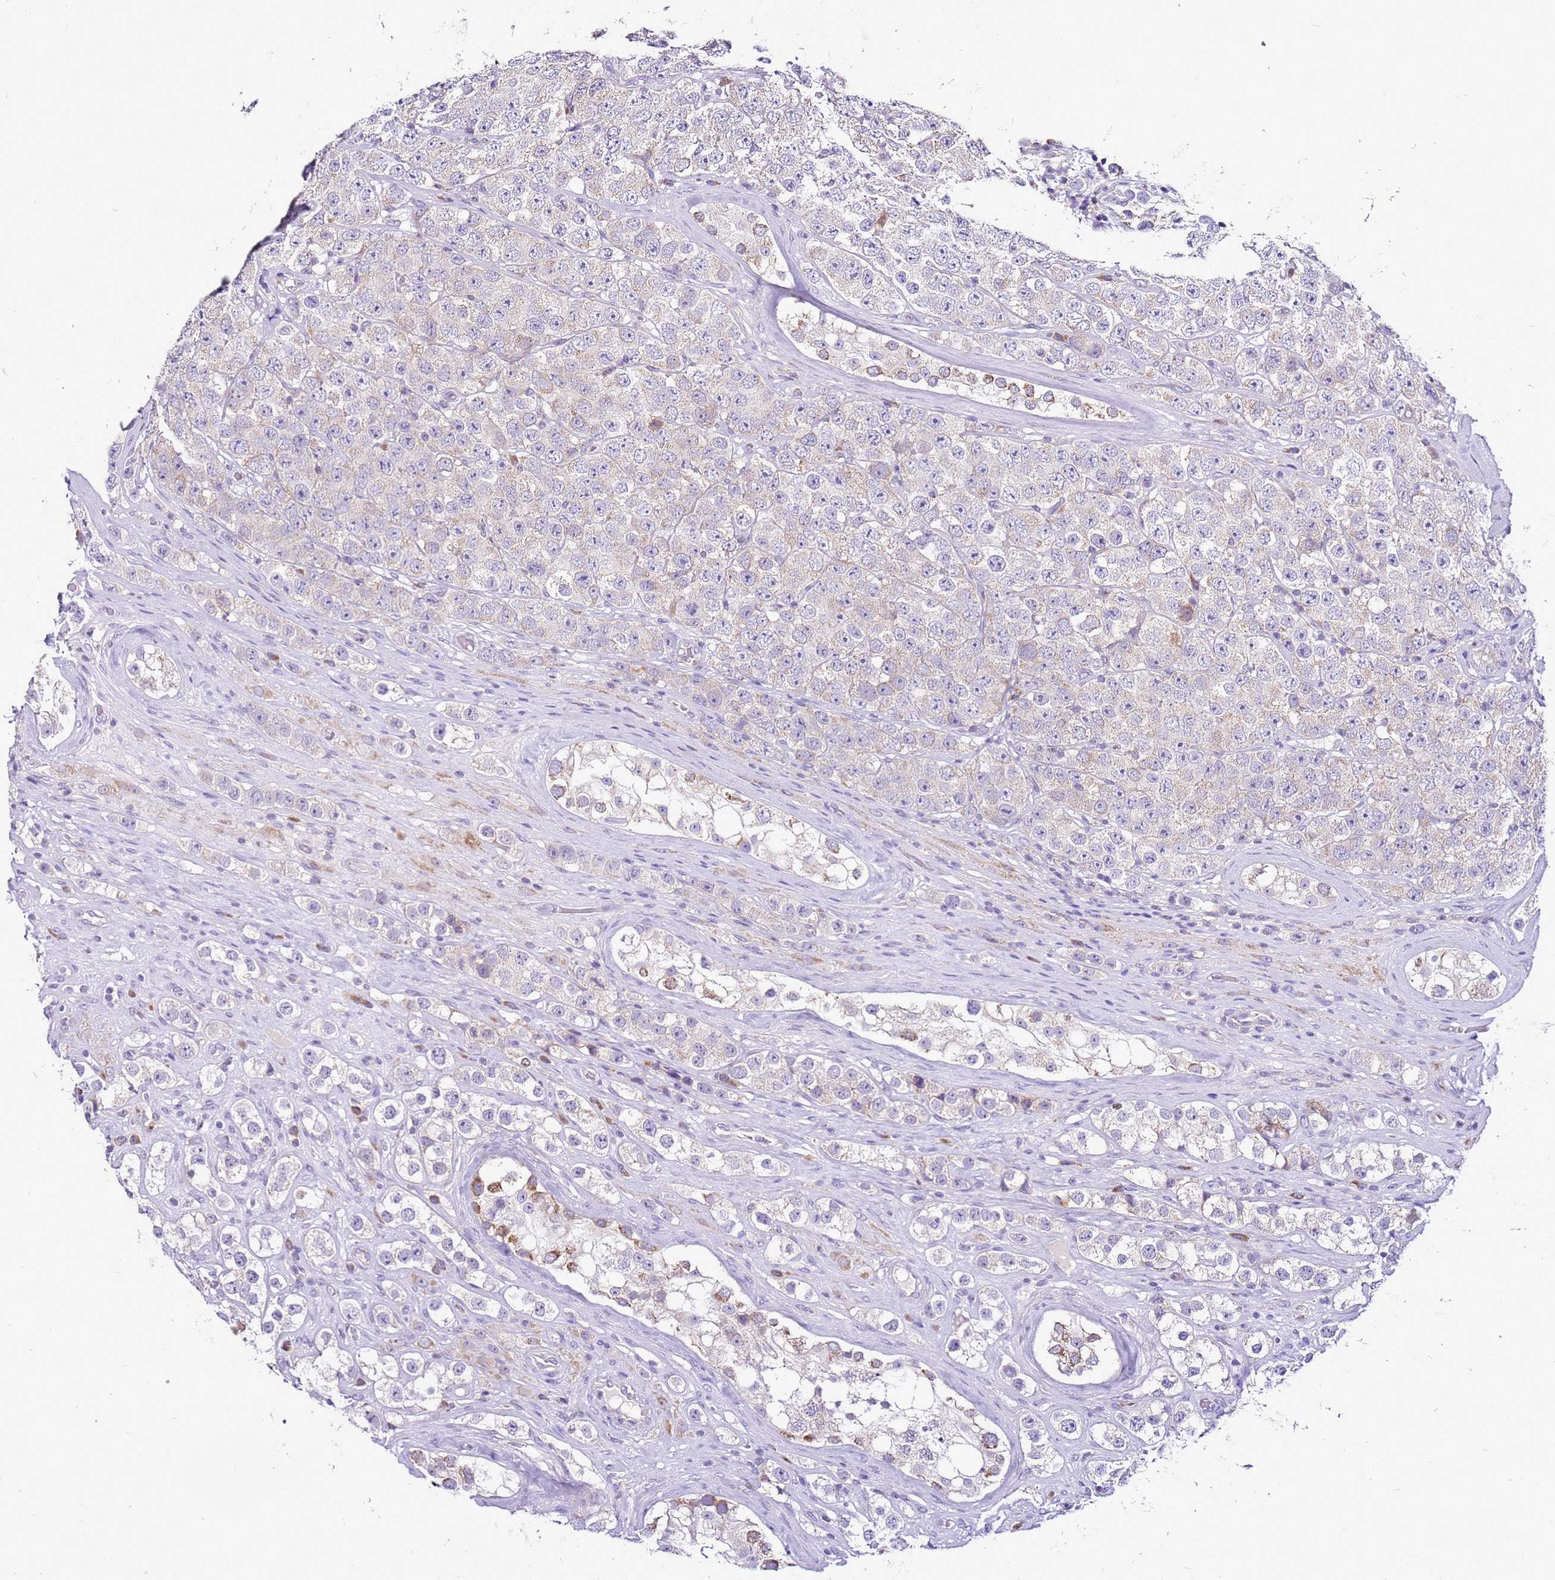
{"staining": {"intensity": "negative", "quantity": "none", "location": "none"}, "tissue": "testis cancer", "cell_type": "Tumor cells", "image_type": "cancer", "snomed": [{"axis": "morphology", "description": "Seminoma, NOS"}, {"axis": "topography", "description": "Testis"}], "caption": "There is no significant positivity in tumor cells of seminoma (testis).", "gene": "MRPL36", "patient": {"sex": "male", "age": 28}}